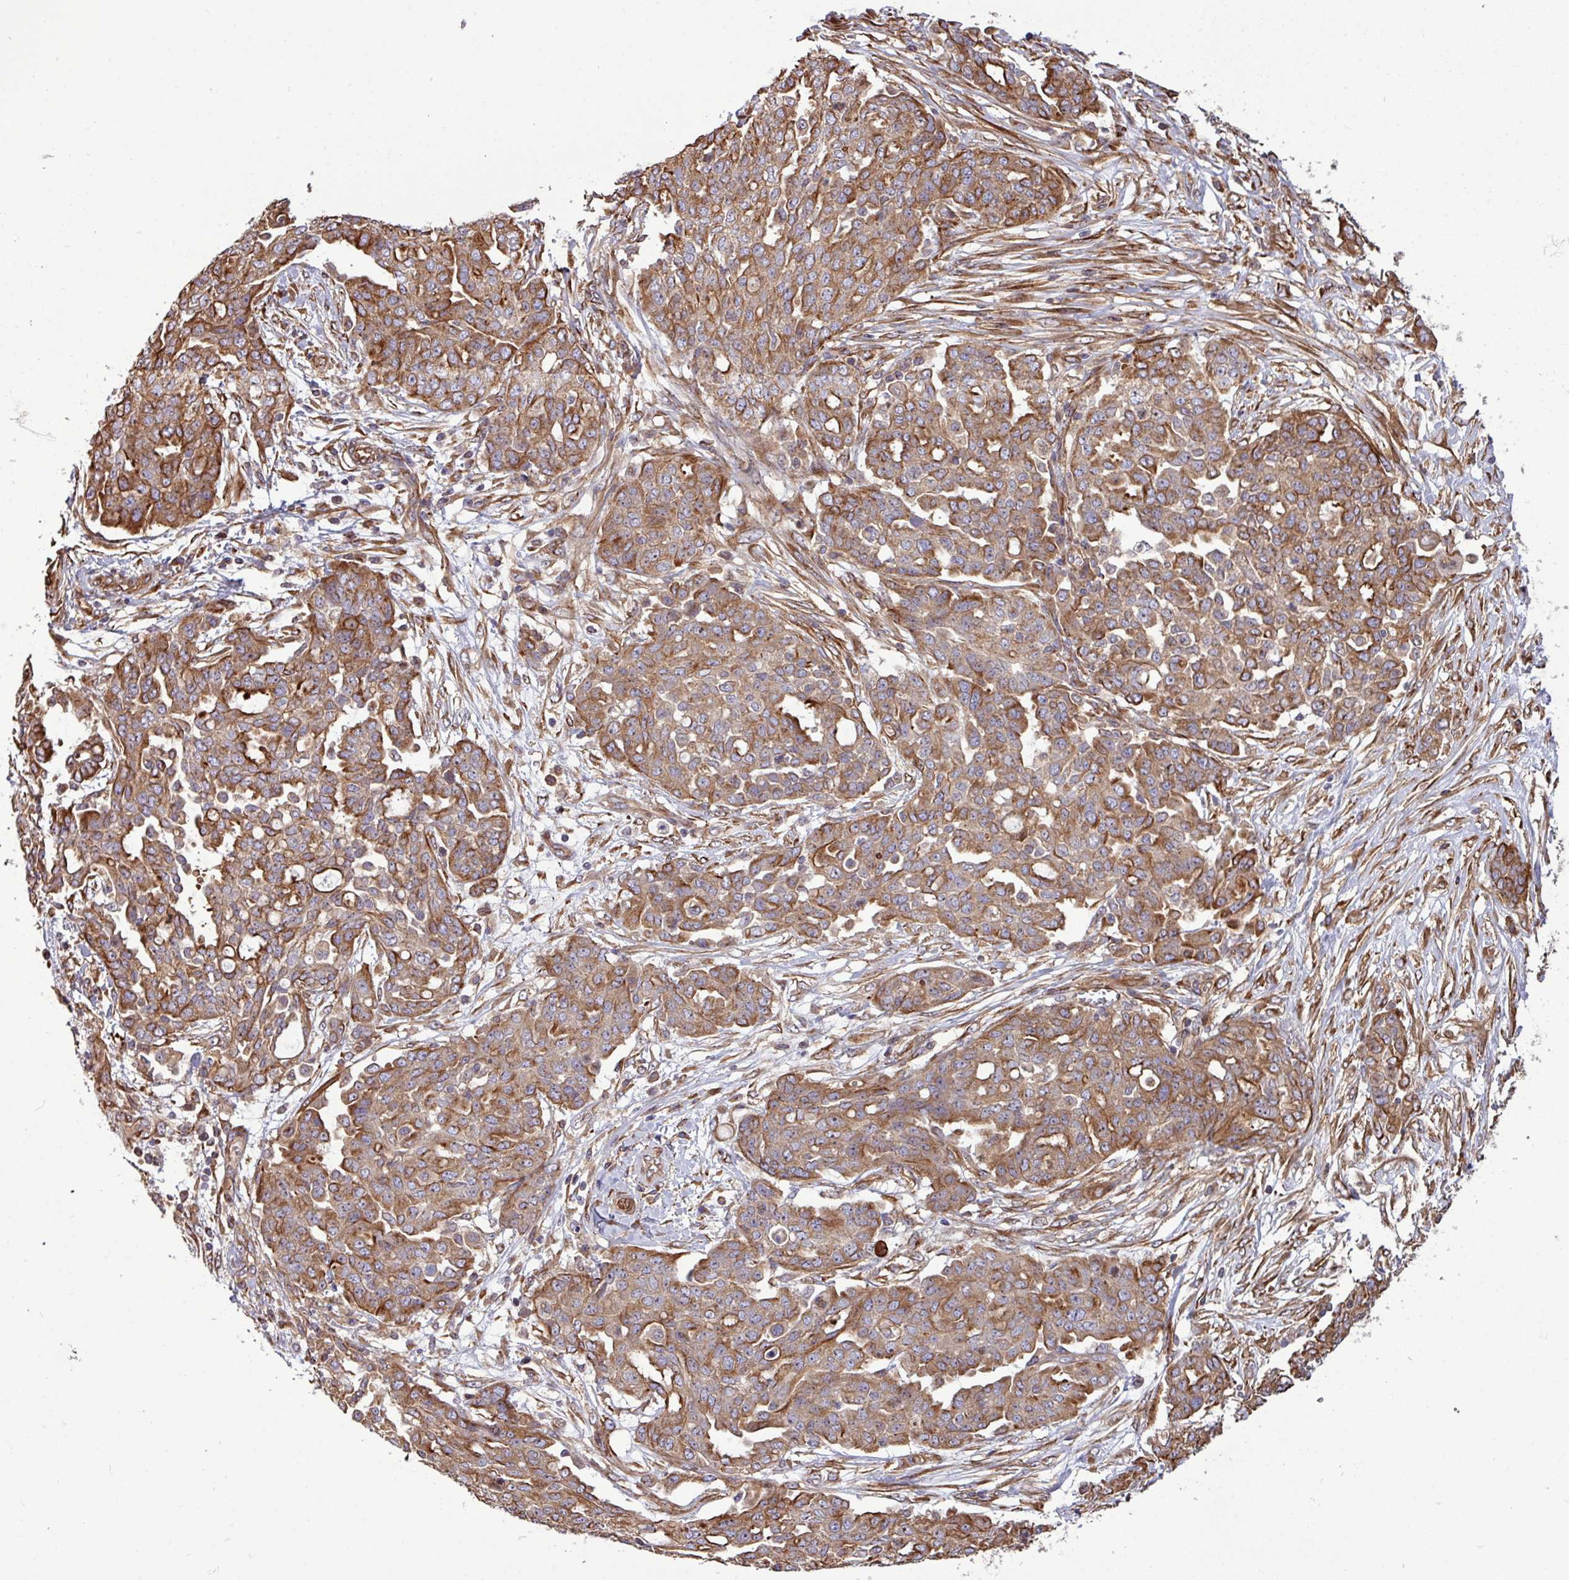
{"staining": {"intensity": "moderate", "quantity": ">75%", "location": "cytoplasmic/membranous"}, "tissue": "ovarian cancer", "cell_type": "Tumor cells", "image_type": "cancer", "snomed": [{"axis": "morphology", "description": "Cystadenocarcinoma, serous, NOS"}, {"axis": "topography", "description": "Soft tissue"}, {"axis": "topography", "description": "Ovary"}], "caption": "Immunohistochemistry histopathology image of serous cystadenocarcinoma (ovarian) stained for a protein (brown), which exhibits medium levels of moderate cytoplasmic/membranous expression in approximately >75% of tumor cells.", "gene": "ZNF300", "patient": {"sex": "female", "age": 57}}